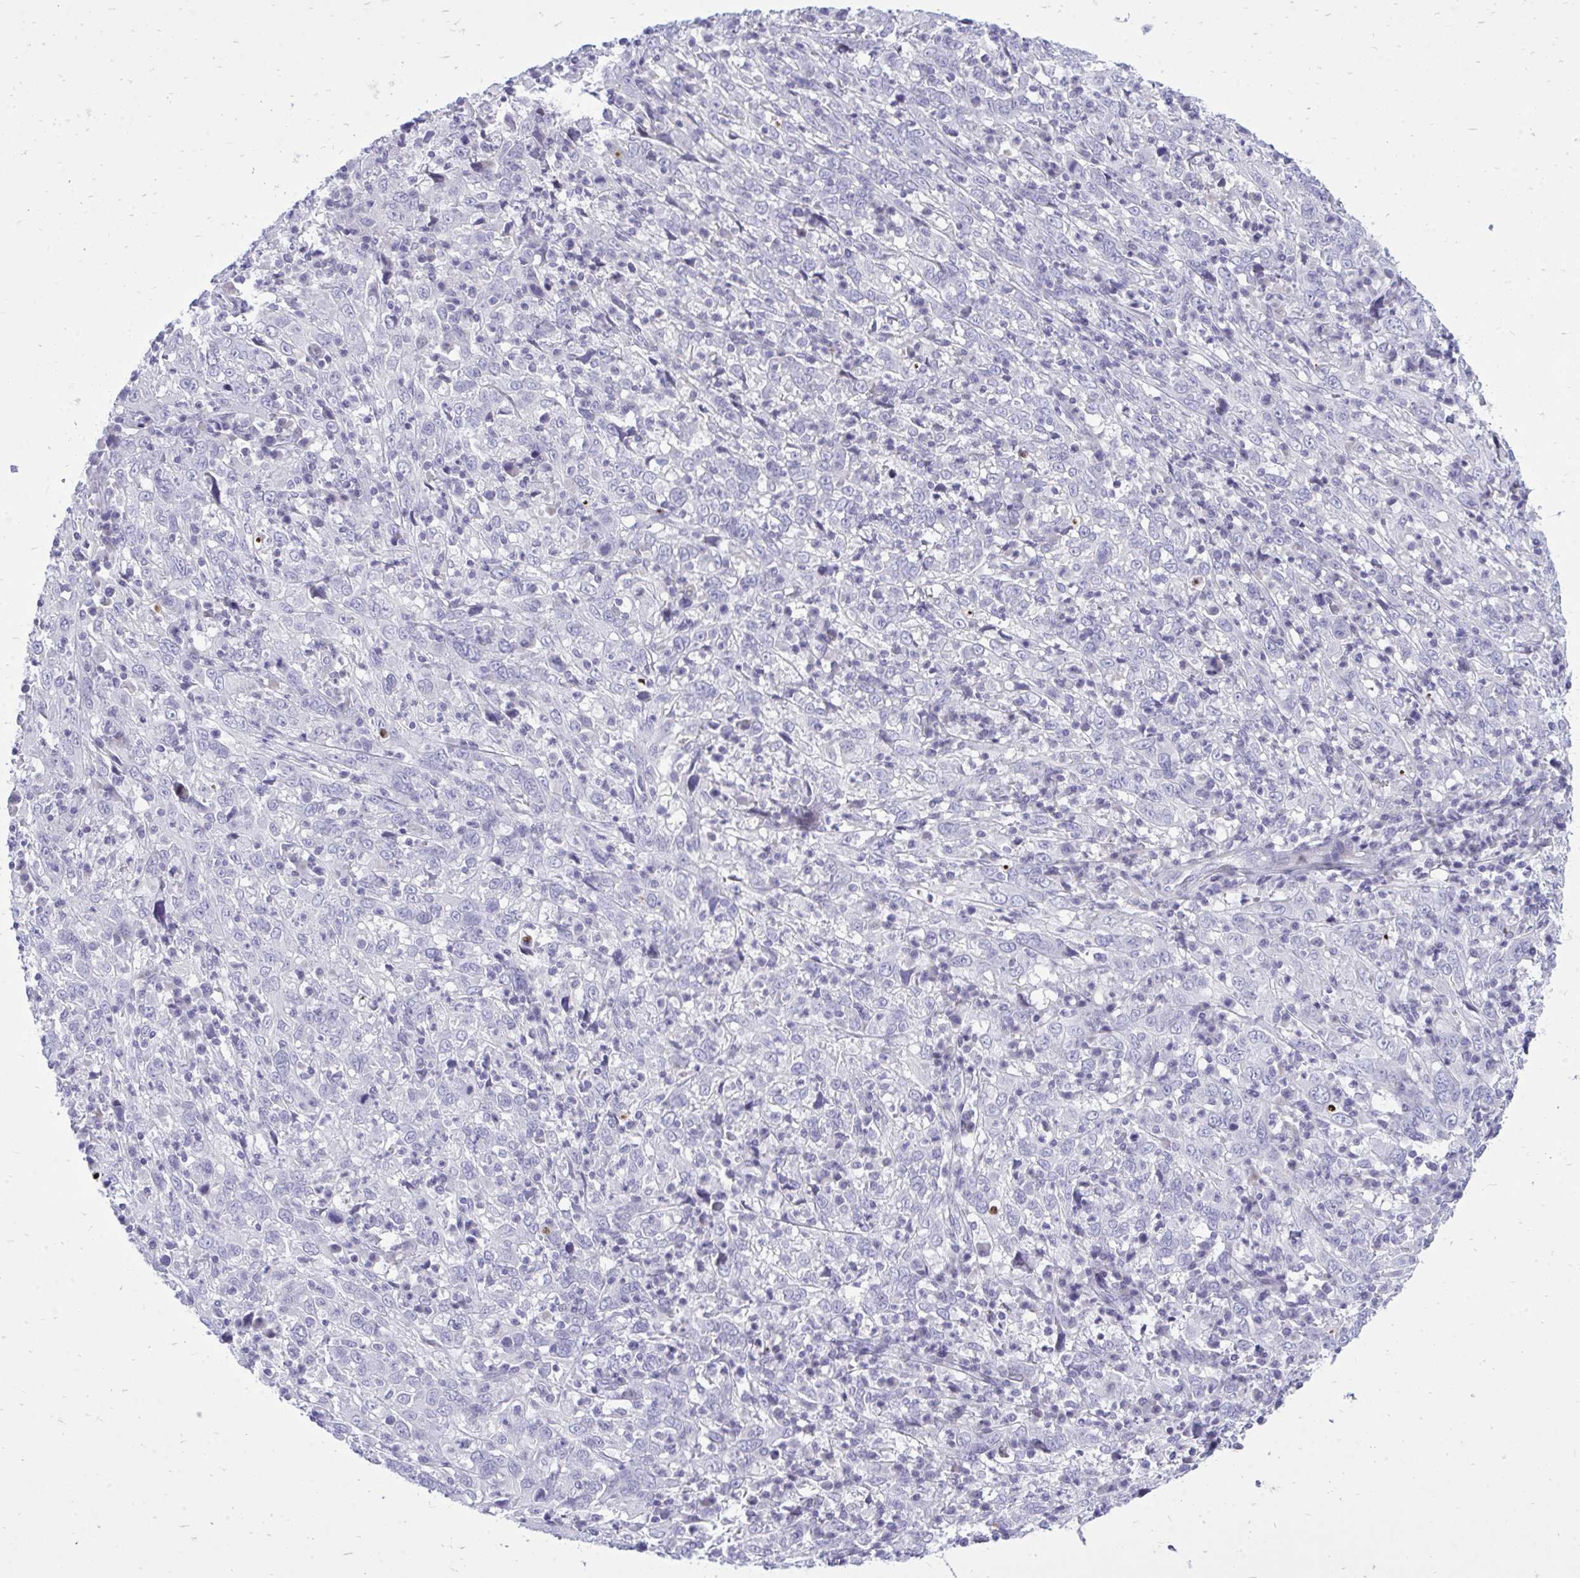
{"staining": {"intensity": "negative", "quantity": "none", "location": "none"}, "tissue": "cervical cancer", "cell_type": "Tumor cells", "image_type": "cancer", "snomed": [{"axis": "morphology", "description": "Squamous cell carcinoma, NOS"}, {"axis": "topography", "description": "Cervix"}], "caption": "Protein analysis of cervical squamous cell carcinoma exhibits no significant staining in tumor cells.", "gene": "GABRA1", "patient": {"sex": "female", "age": 46}}